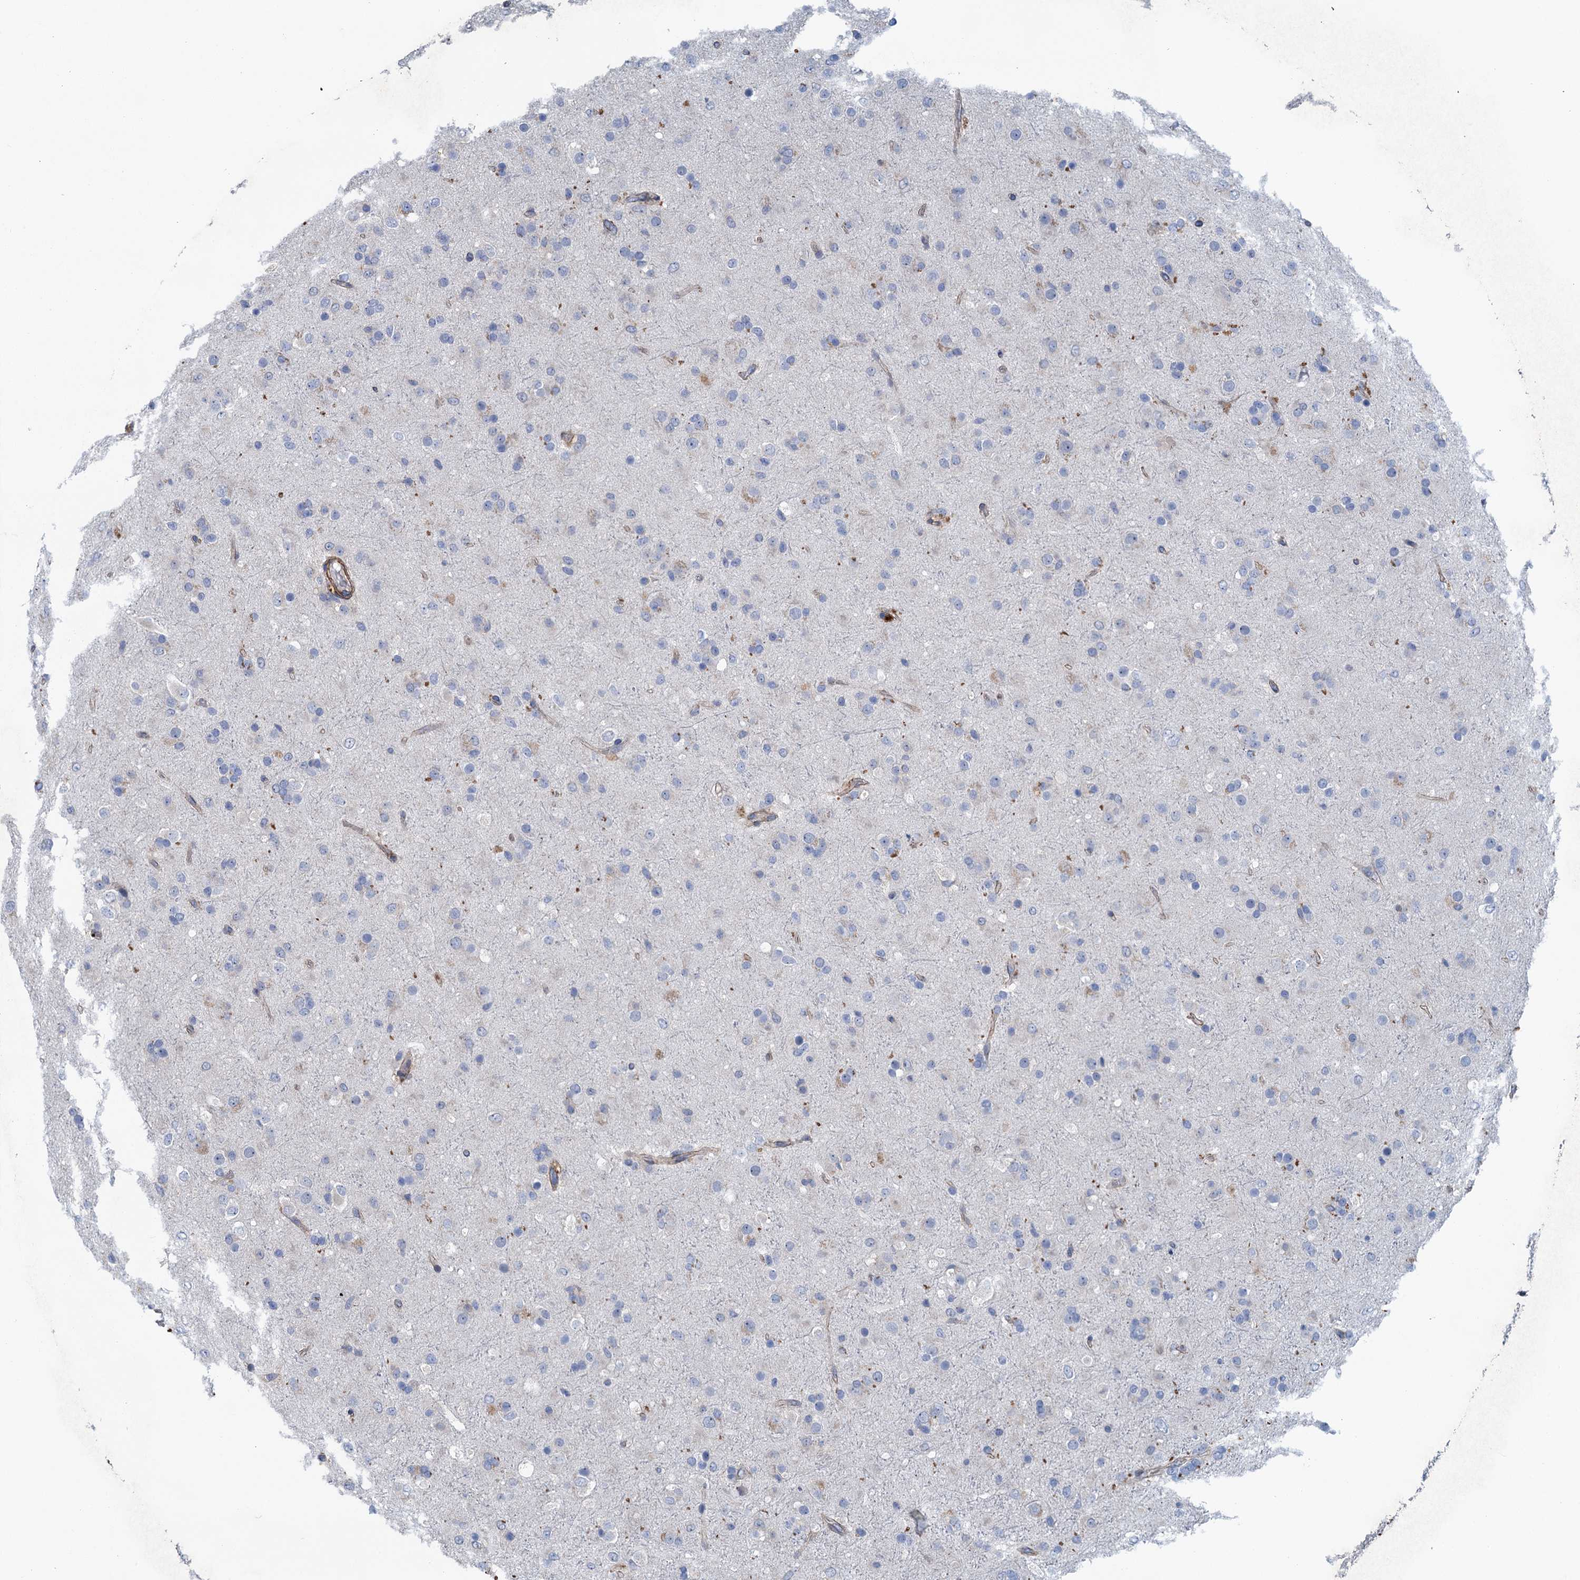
{"staining": {"intensity": "negative", "quantity": "none", "location": "none"}, "tissue": "glioma", "cell_type": "Tumor cells", "image_type": "cancer", "snomed": [{"axis": "morphology", "description": "Glioma, malignant, Low grade"}, {"axis": "topography", "description": "Brain"}], "caption": "Tumor cells show no significant protein staining in low-grade glioma (malignant). (DAB immunohistochemistry with hematoxylin counter stain).", "gene": "RSAD2", "patient": {"sex": "male", "age": 65}}